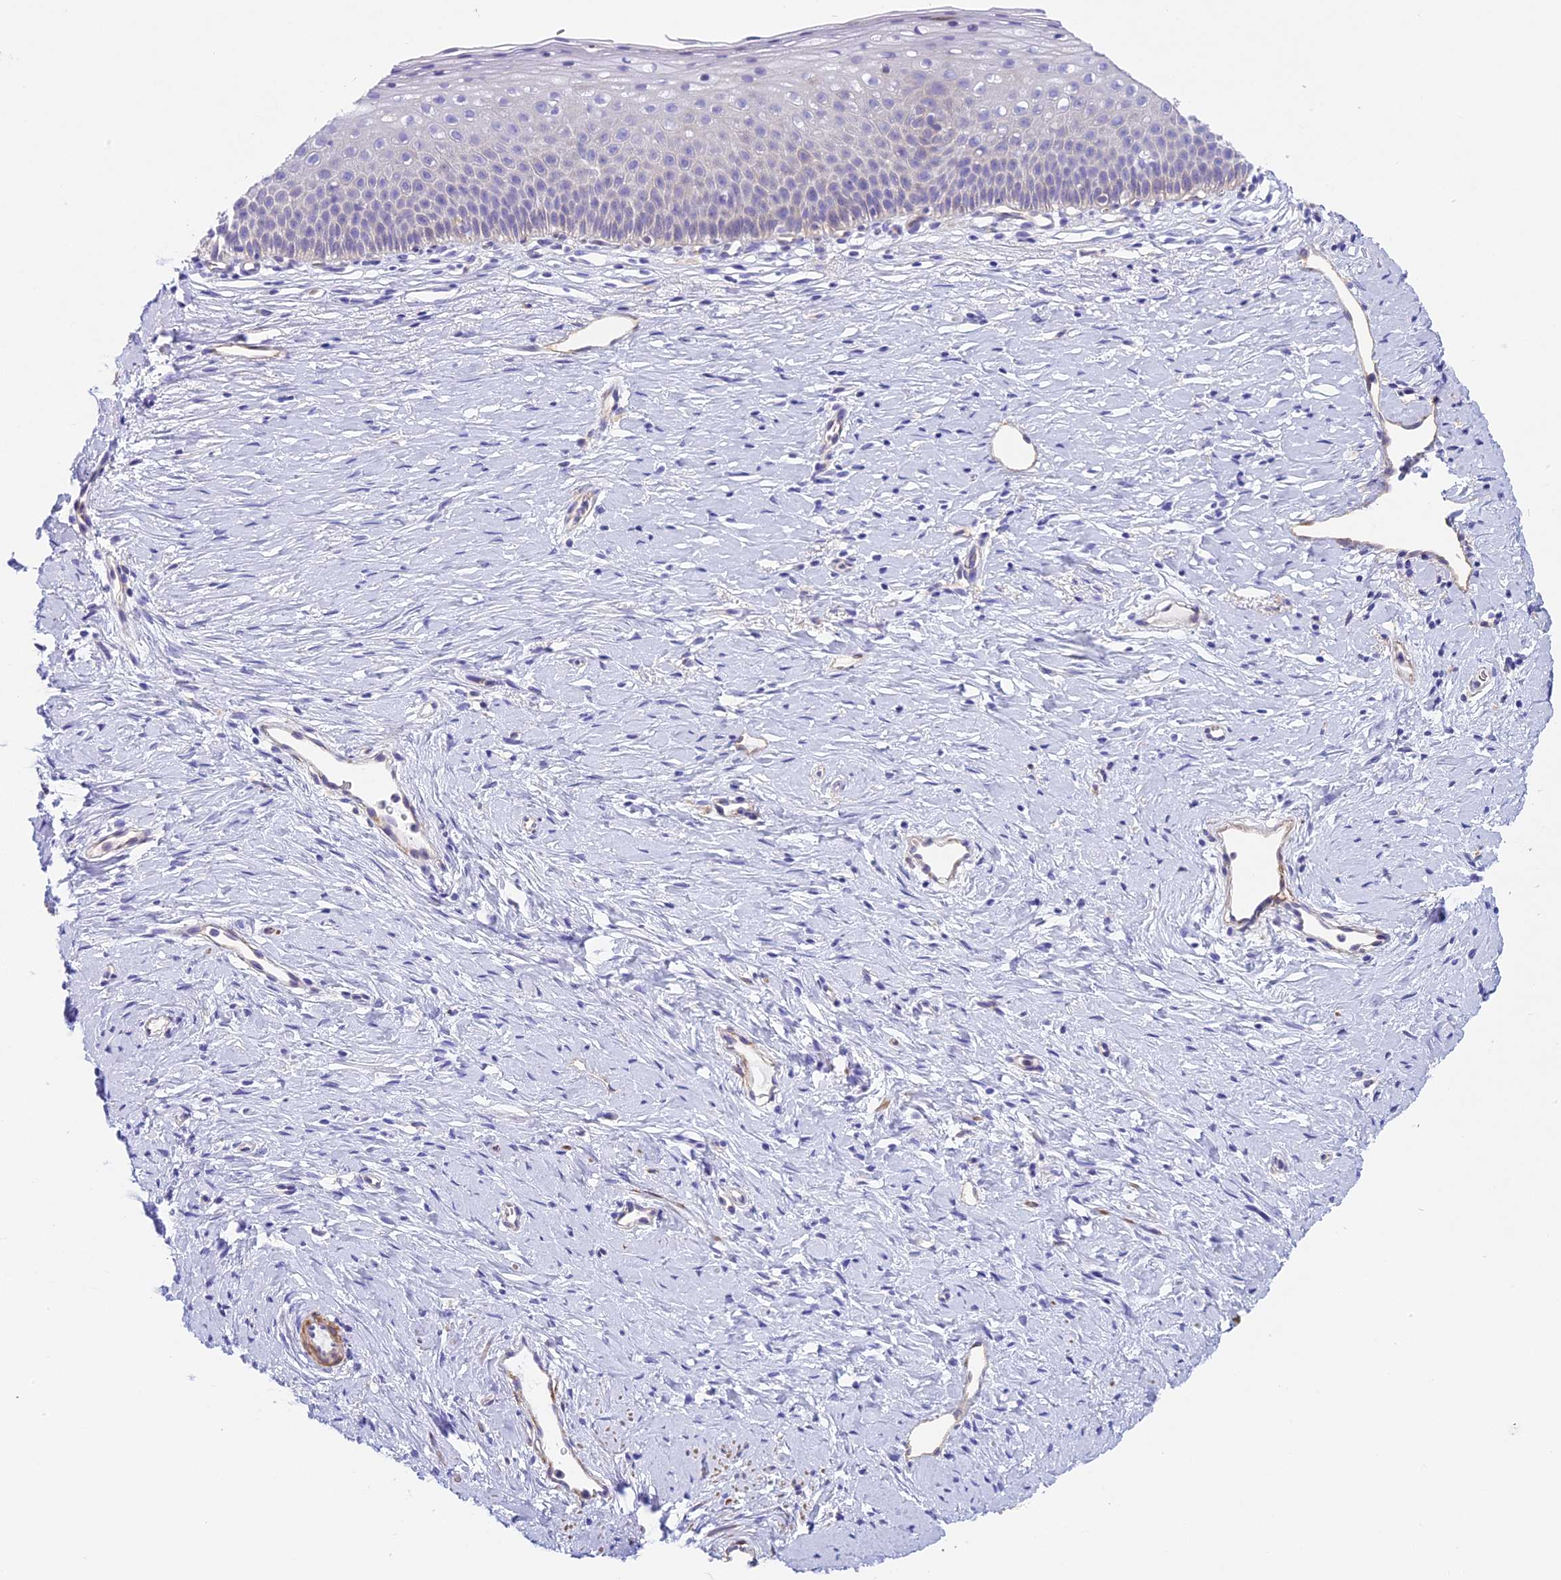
{"staining": {"intensity": "weak", "quantity": ">75%", "location": "cytoplasmic/membranous"}, "tissue": "cervix", "cell_type": "Glandular cells", "image_type": "normal", "snomed": [{"axis": "morphology", "description": "Normal tissue, NOS"}, {"axis": "topography", "description": "Cervix"}], "caption": "A high-resolution histopathology image shows immunohistochemistry staining of benign cervix, which shows weak cytoplasmic/membranous staining in approximately >75% of glandular cells. (DAB IHC, brown staining for protein, blue staining for nuclei).", "gene": "HOMER3", "patient": {"sex": "female", "age": 36}}